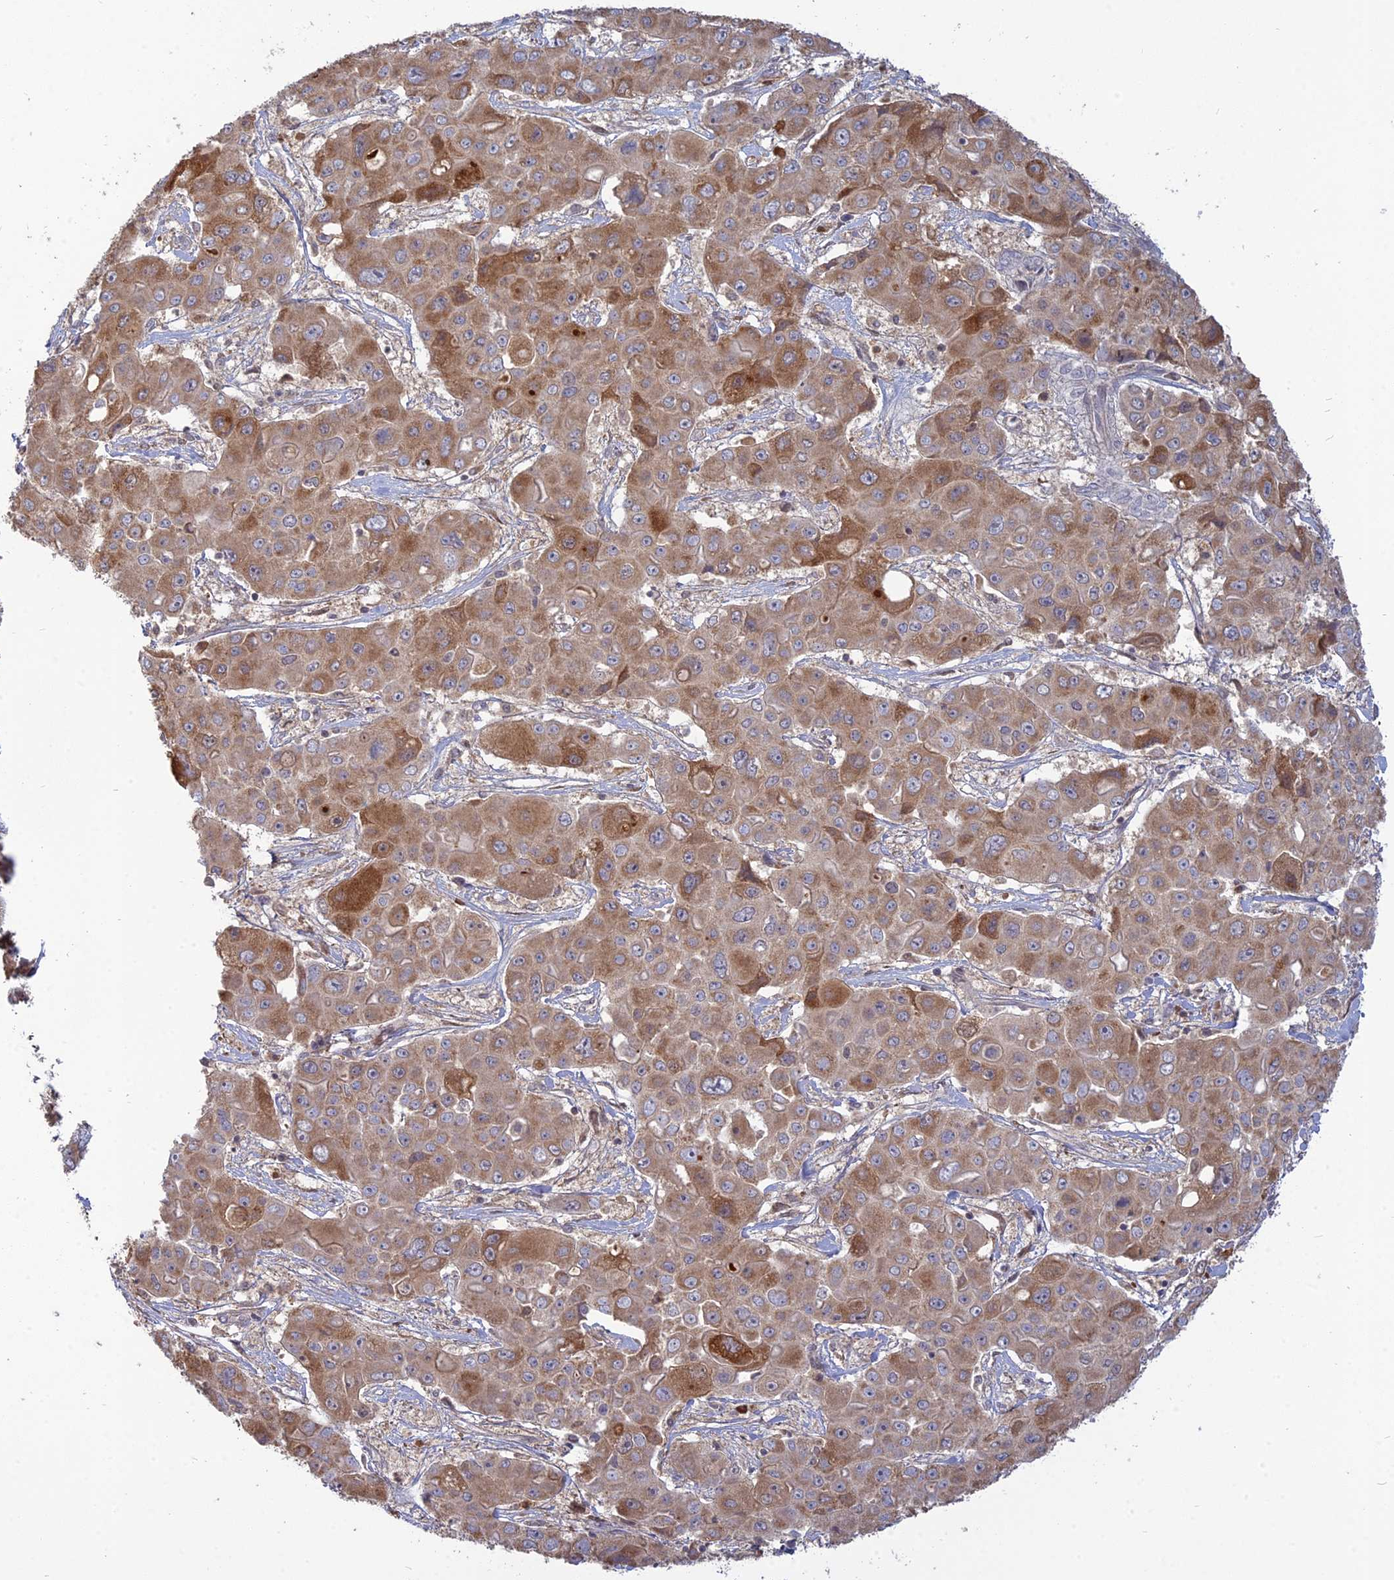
{"staining": {"intensity": "moderate", "quantity": ">75%", "location": "cytoplasmic/membranous"}, "tissue": "liver cancer", "cell_type": "Tumor cells", "image_type": "cancer", "snomed": [{"axis": "morphology", "description": "Cholangiocarcinoma"}, {"axis": "topography", "description": "Liver"}], "caption": "This is a photomicrograph of IHC staining of cholangiocarcinoma (liver), which shows moderate expression in the cytoplasmic/membranous of tumor cells.", "gene": "TMEM208", "patient": {"sex": "male", "age": 67}}